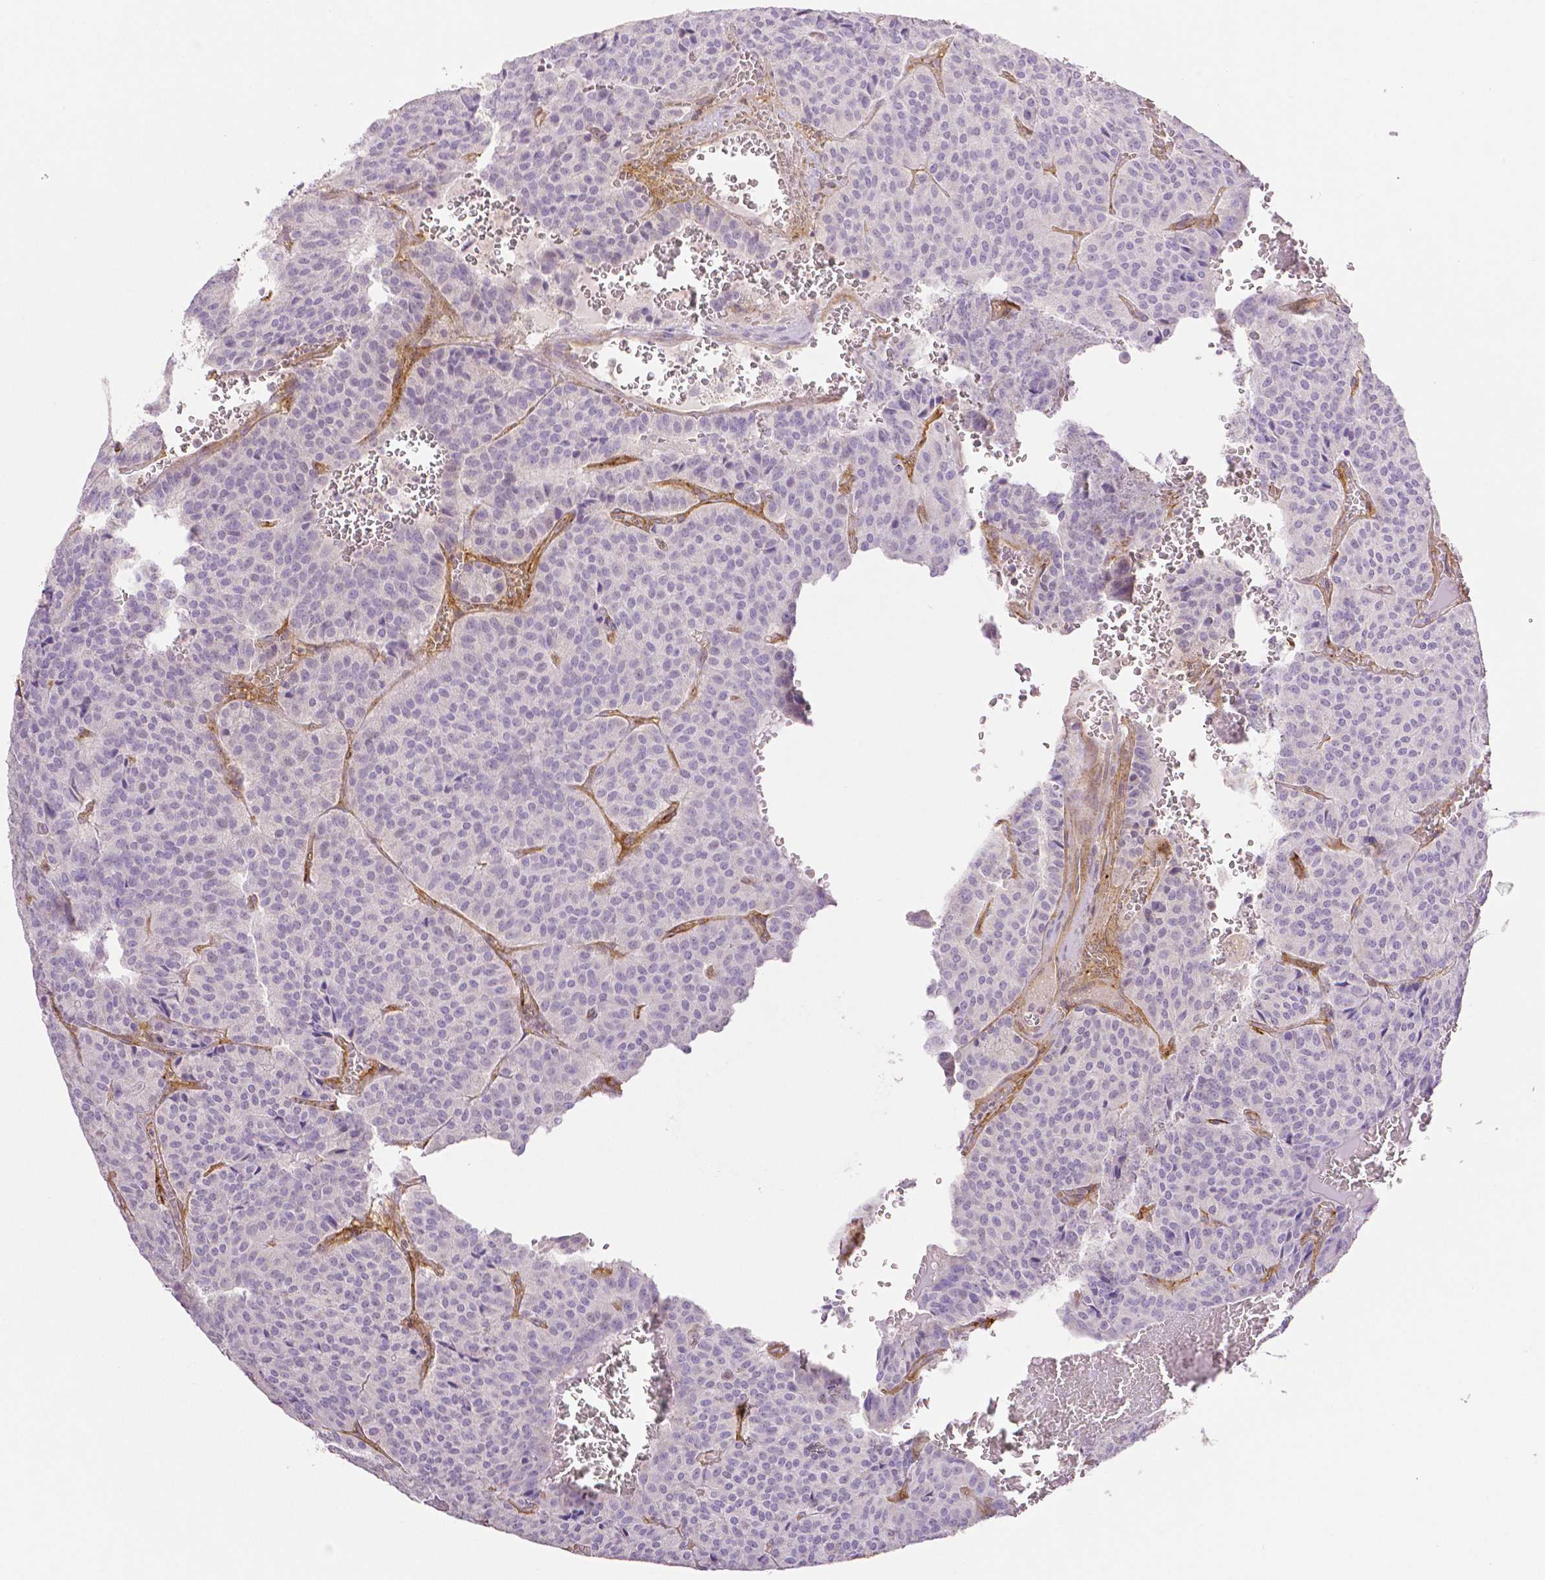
{"staining": {"intensity": "negative", "quantity": "none", "location": "none"}, "tissue": "carcinoid", "cell_type": "Tumor cells", "image_type": "cancer", "snomed": [{"axis": "morphology", "description": "Carcinoid, malignant, NOS"}, {"axis": "topography", "description": "Lung"}], "caption": "Immunohistochemistry photomicrograph of carcinoid stained for a protein (brown), which demonstrates no staining in tumor cells.", "gene": "THY1", "patient": {"sex": "male", "age": 70}}